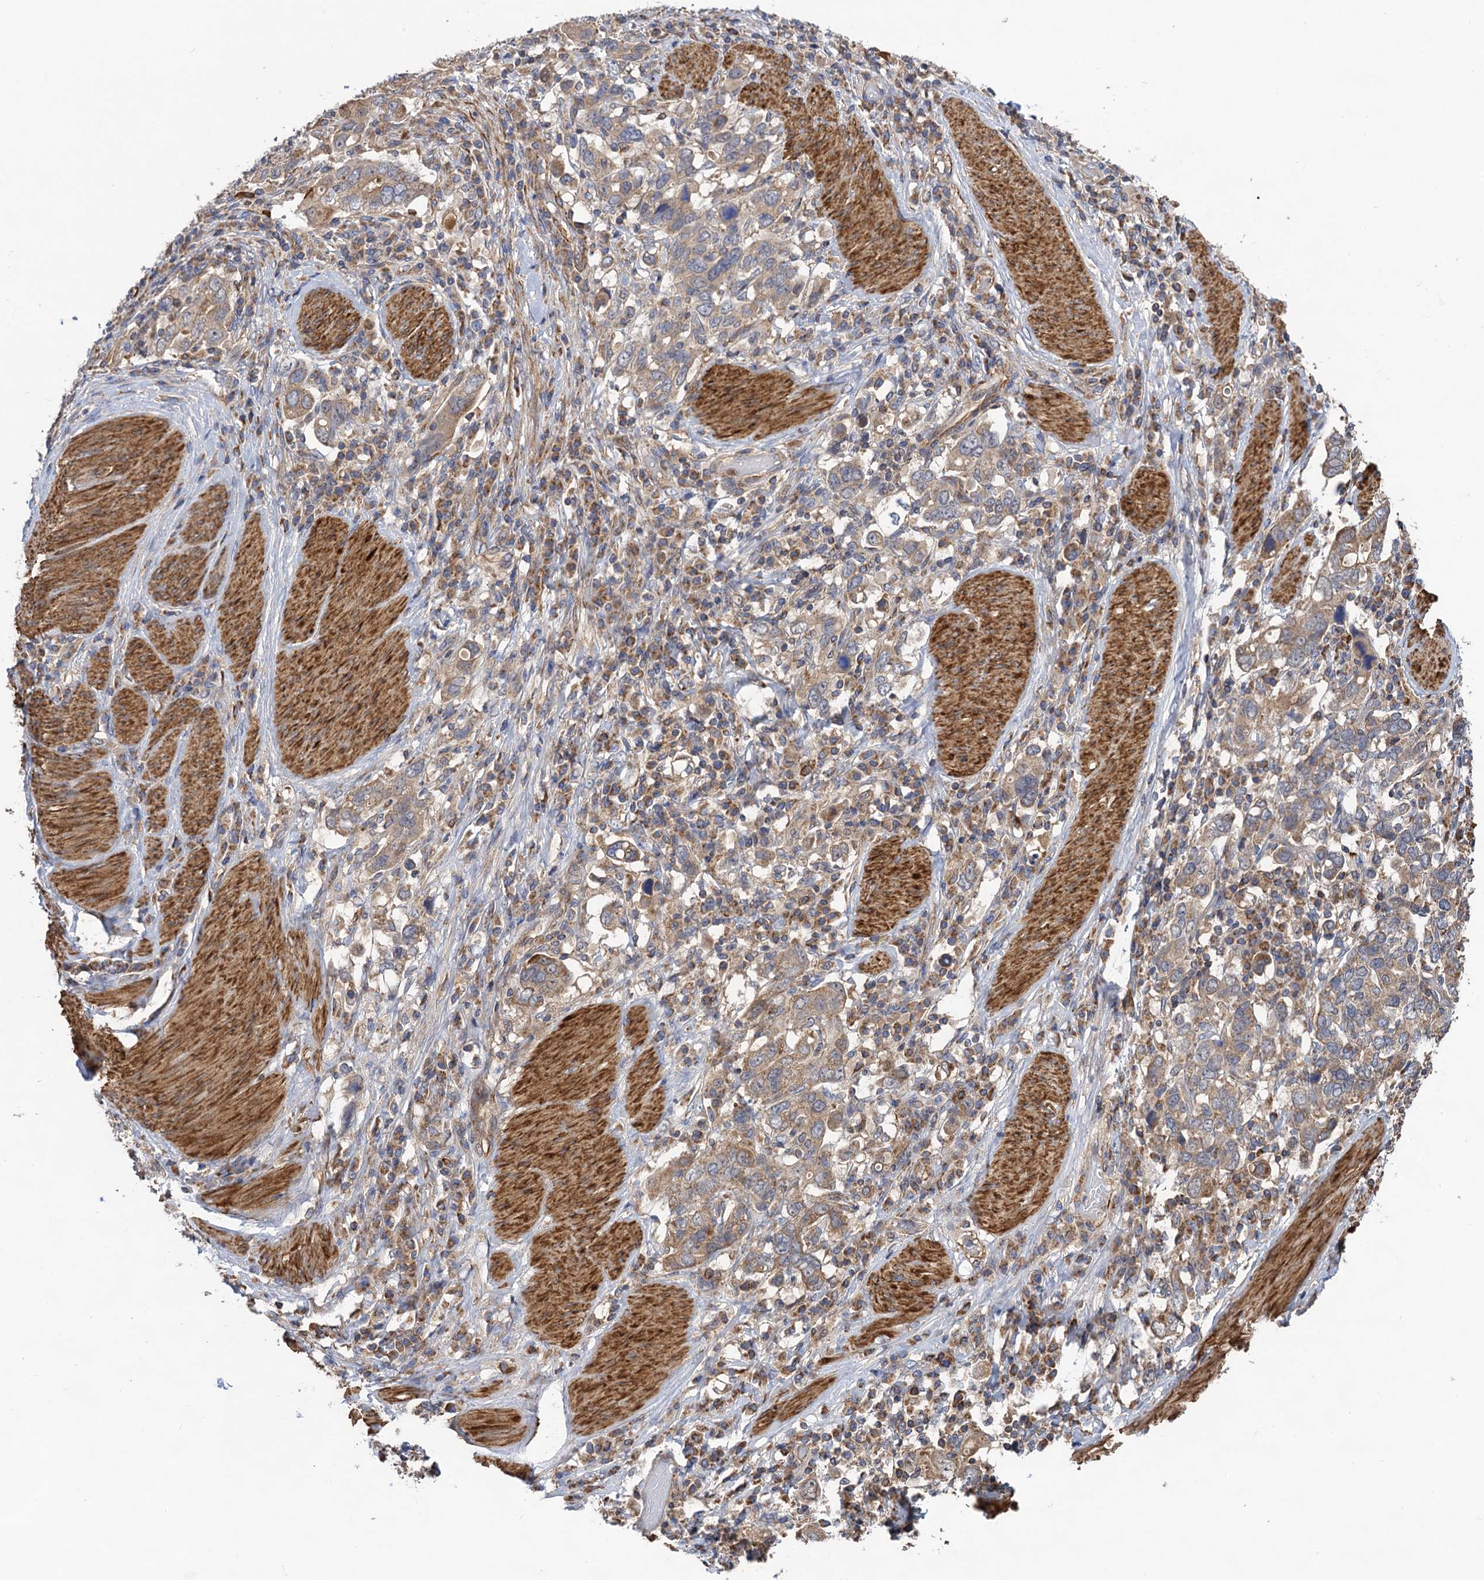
{"staining": {"intensity": "weak", "quantity": ">75%", "location": "cytoplasmic/membranous"}, "tissue": "stomach cancer", "cell_type": "Tumor cells", "image_type": "cancer", "snomed": [{"axis": "morphology", "description": "Adenocarcinoma, NOS"}, {"axis": "topography", "description": "Stomach, upper"}], "caption": "A brown stain shows weak cytoplasmic/membranous staining of a protein in stomach adenocarcinoma tumor cells.", "gene": "WDR88", "patient": {"sex": "male", "age": 62}}